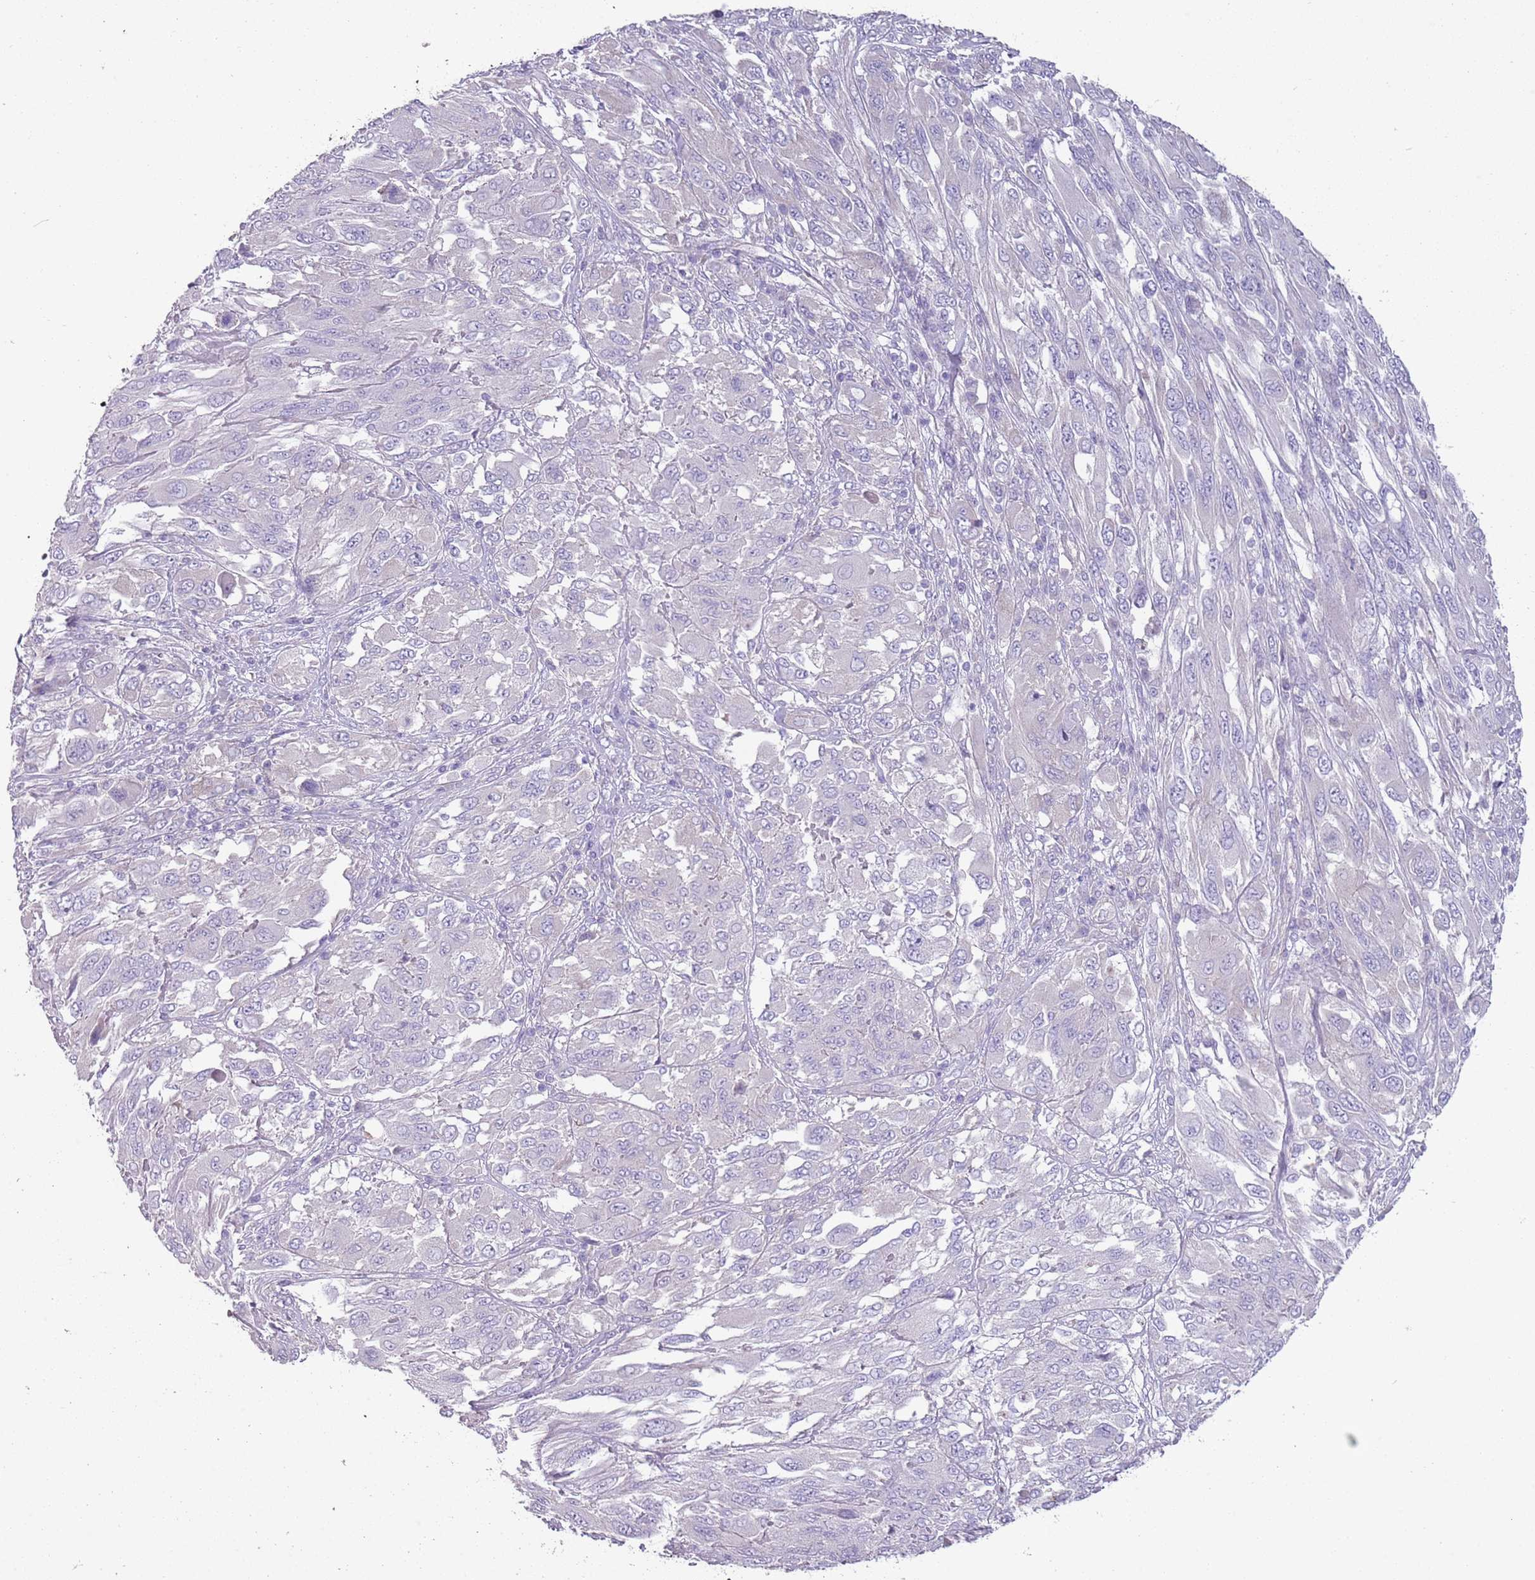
{"staining": {"intensity": "negative", "quantity": "none", "location": "none"}, "tissue": "melanoma", "cell_type": "Tumor cells", "image_type": "cancer", "snomed": [{"axis": "morphology", "description": "Malignant melanoma, NOS"}, {"axis": "topography", "description": "Skin"}], "caption": "Immunohistochemistry (IHC) of melanoma exhibits no positivity in tumor cells.", "gene": "ZNF583", "patient": {"sex": "female", "age": 91}}